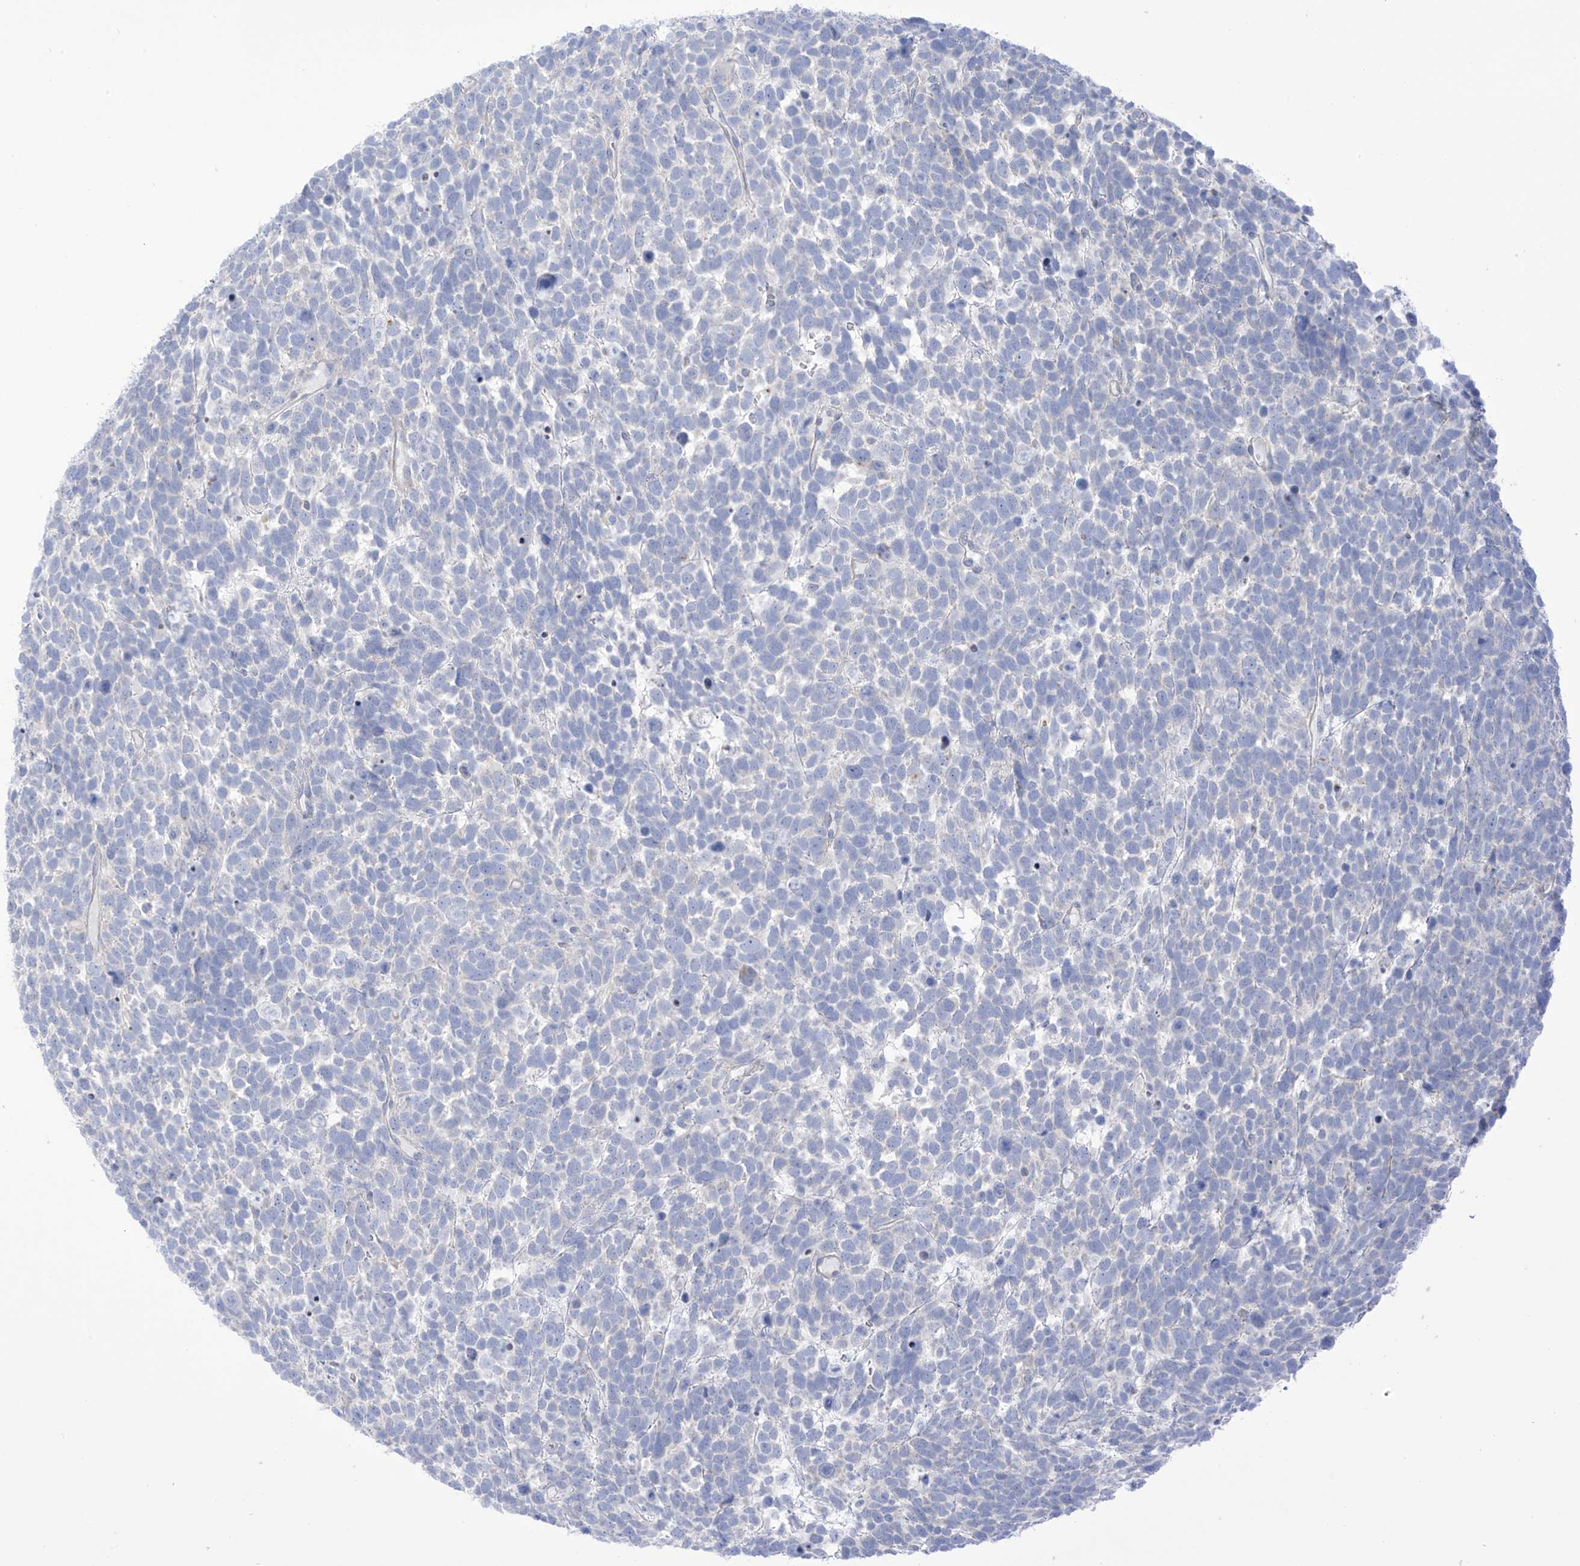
{"staining": {"intensity": "negative", "quantity": "none", "location": "none"}, "tissue": "urothelial cancer", "cell_type": "Tumor cells", "image_type": "cancer", "snomed": [{"axis": "morphology", "description": "Urothelial carcinoma, High grade"}, {"axis": "topography", "description": "Urinary bladder"}], "caption": "Immunohistochemical staining of human high-grade urothelial carcinoma shows no significant staining in tumor cells.", "gene": "FABP2", "patient": {"sex": "female", "age": 82}}